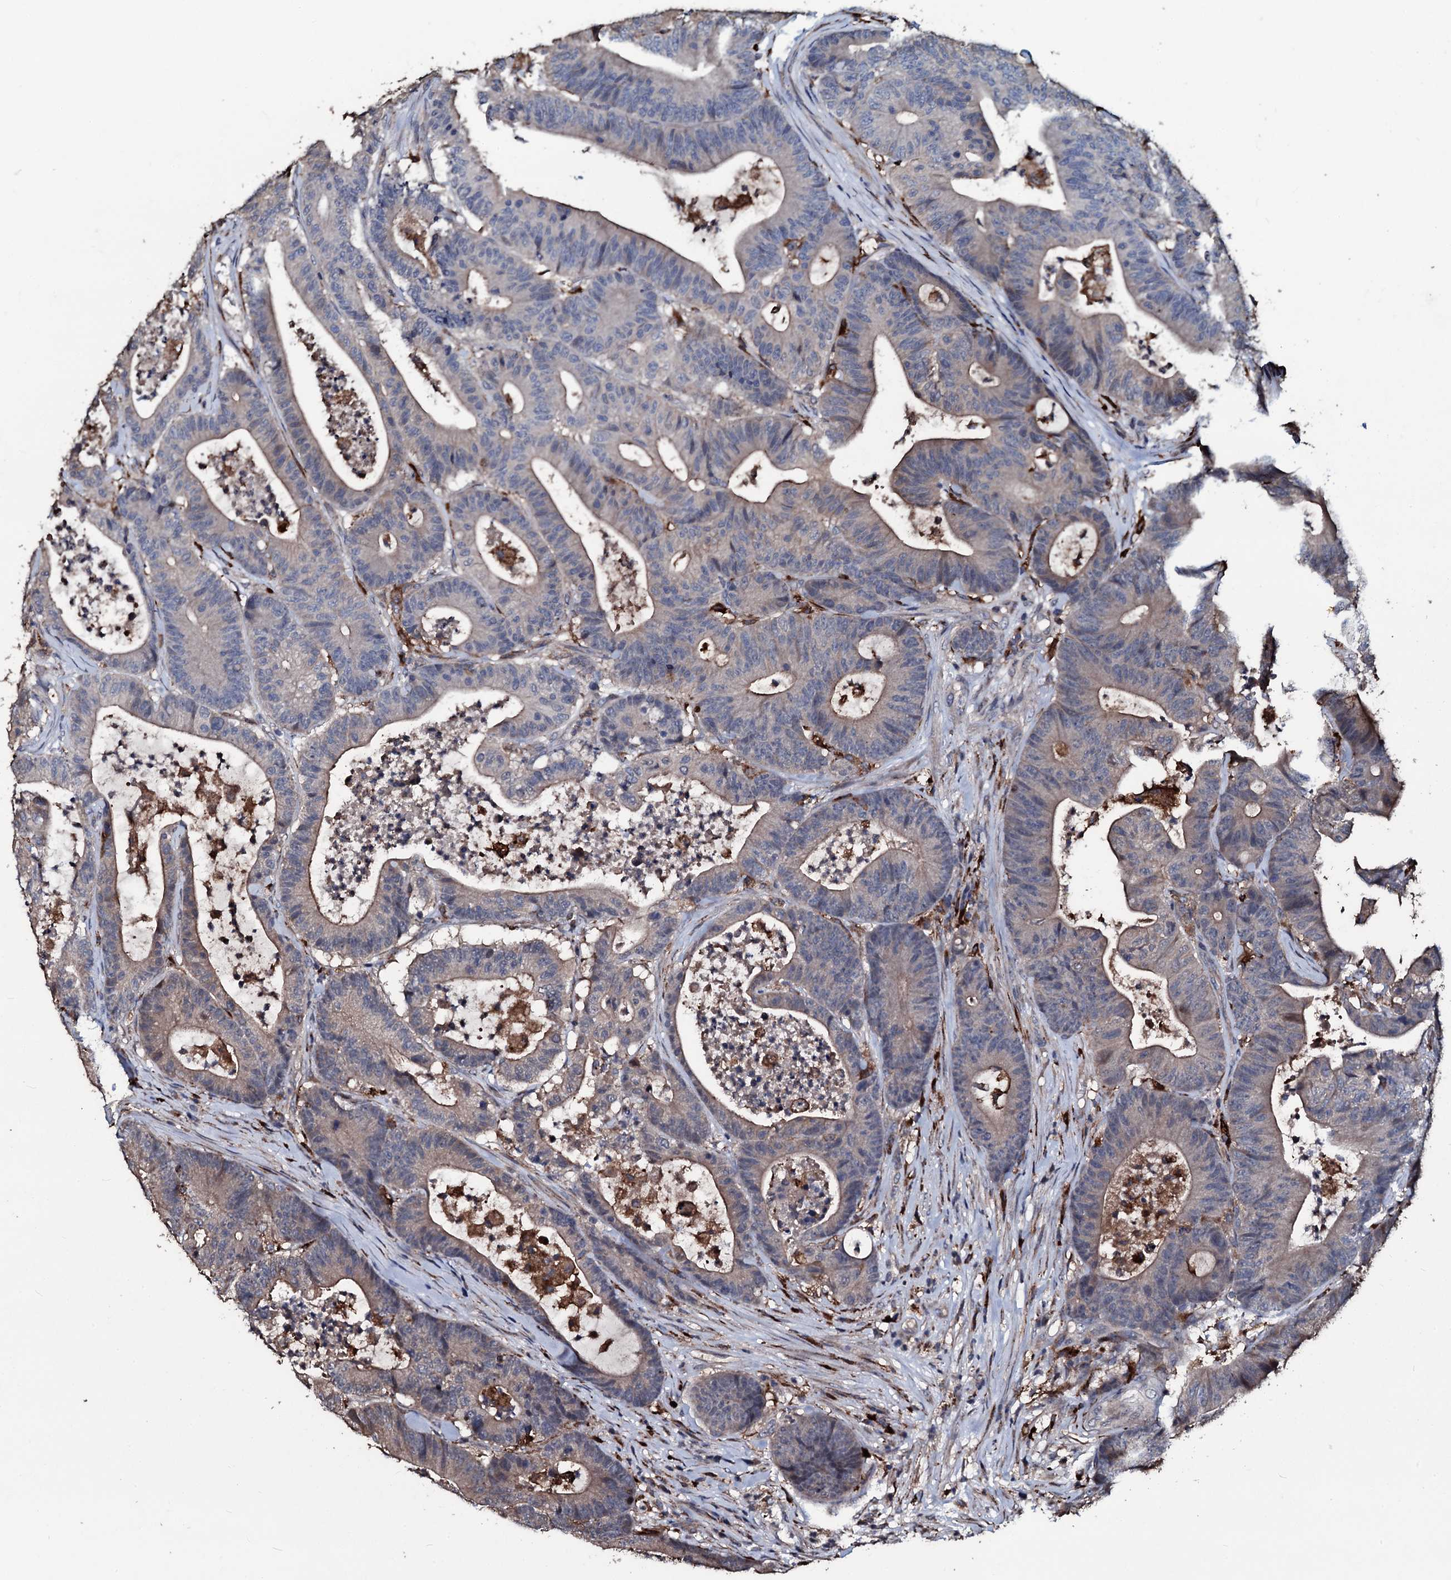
{"staining": {"intensity": "moderate", "quantity": "<25%", "location": "cytoplasmic/membranous"}, "tissue": "colorectal cancer", "cell_type": "Tumor cells", "image_type": "cancer", "snomed": [{"axis": "morphology", "description": "Adenocarcinoma, NOS"}, {"axis": "topography", "description": "Colon"}], "caption": "This histopathology image displays immunohistochemistry (IHC) staining of colorectal cancer (adenocarcinoma), with low moderate cytoplasmic/membranous staining in about <25% of tumor cells.", "gene": "TPGS2", "patient": {"sex": "female", "age": 84}}